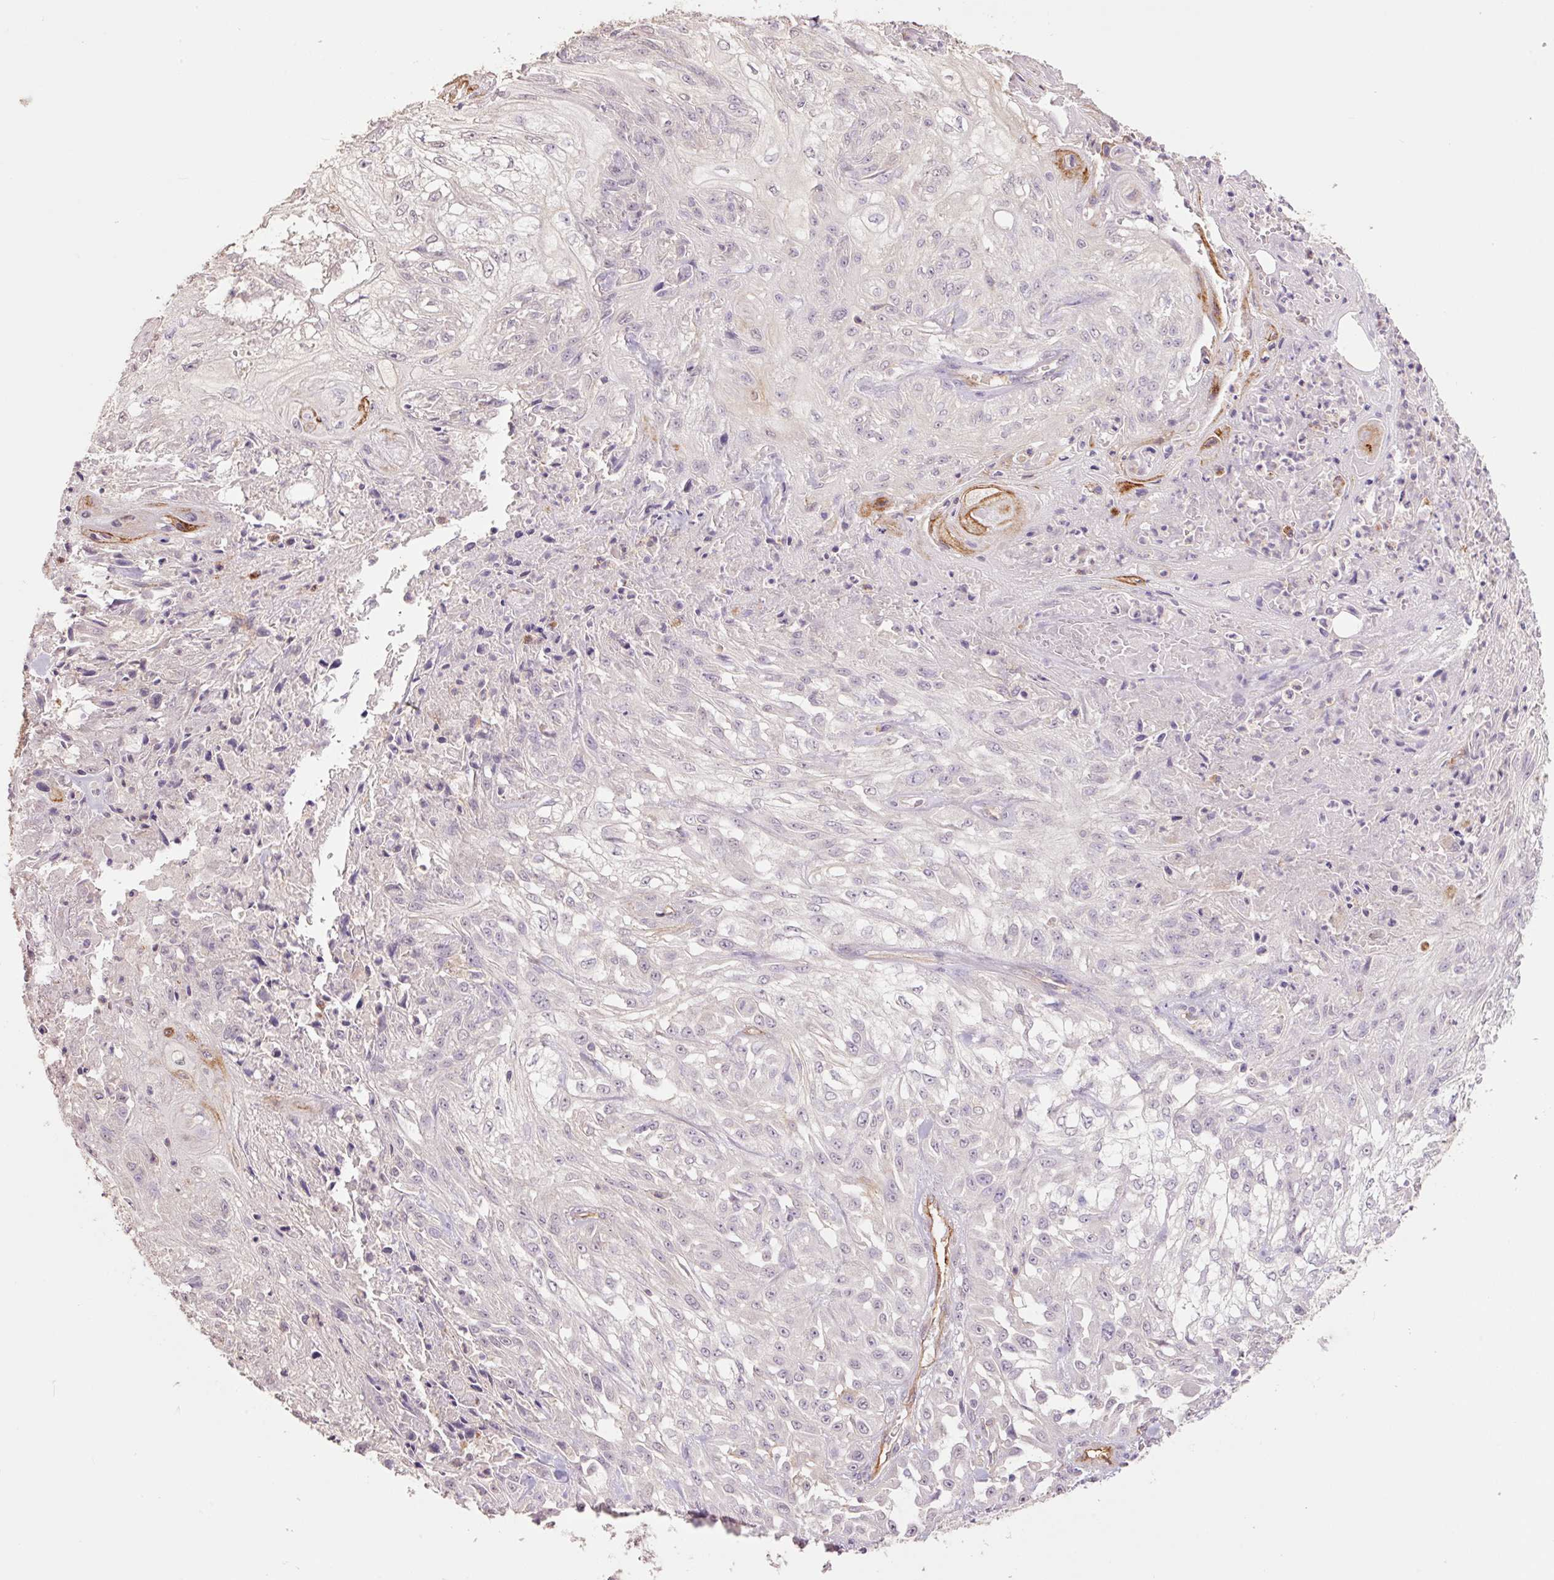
{"staining": {"intensity": "negative", "quantity": "none", "location": "none"}, "tissue": "skin cancer", "cell_type": "Tumor cells", "image_type": "cancer", "snomed": [{"axis": "morphology", "description": "Squamous cell carcinoma, NOS"}, {"axis": "morphology", "description": "Squamous cell carcinoma, metastatic, NOS"}, {"axis": "topography", "description": "Skin"}, {"axis": "topography", "description": "Lymph node"}], "caption": "IHC image of neoplastic tissue: skin cancer (metastatic squamous cell carcinoma) stained with DAB reveals no significant protein staining in tumor cells. Brightfield microscopy of IHC stained with DAB (brown) and hematoxylin (blue), captured at high magnification.", "gene": "SLC1A4", "patient": {"sex": "male", "age": 75}}